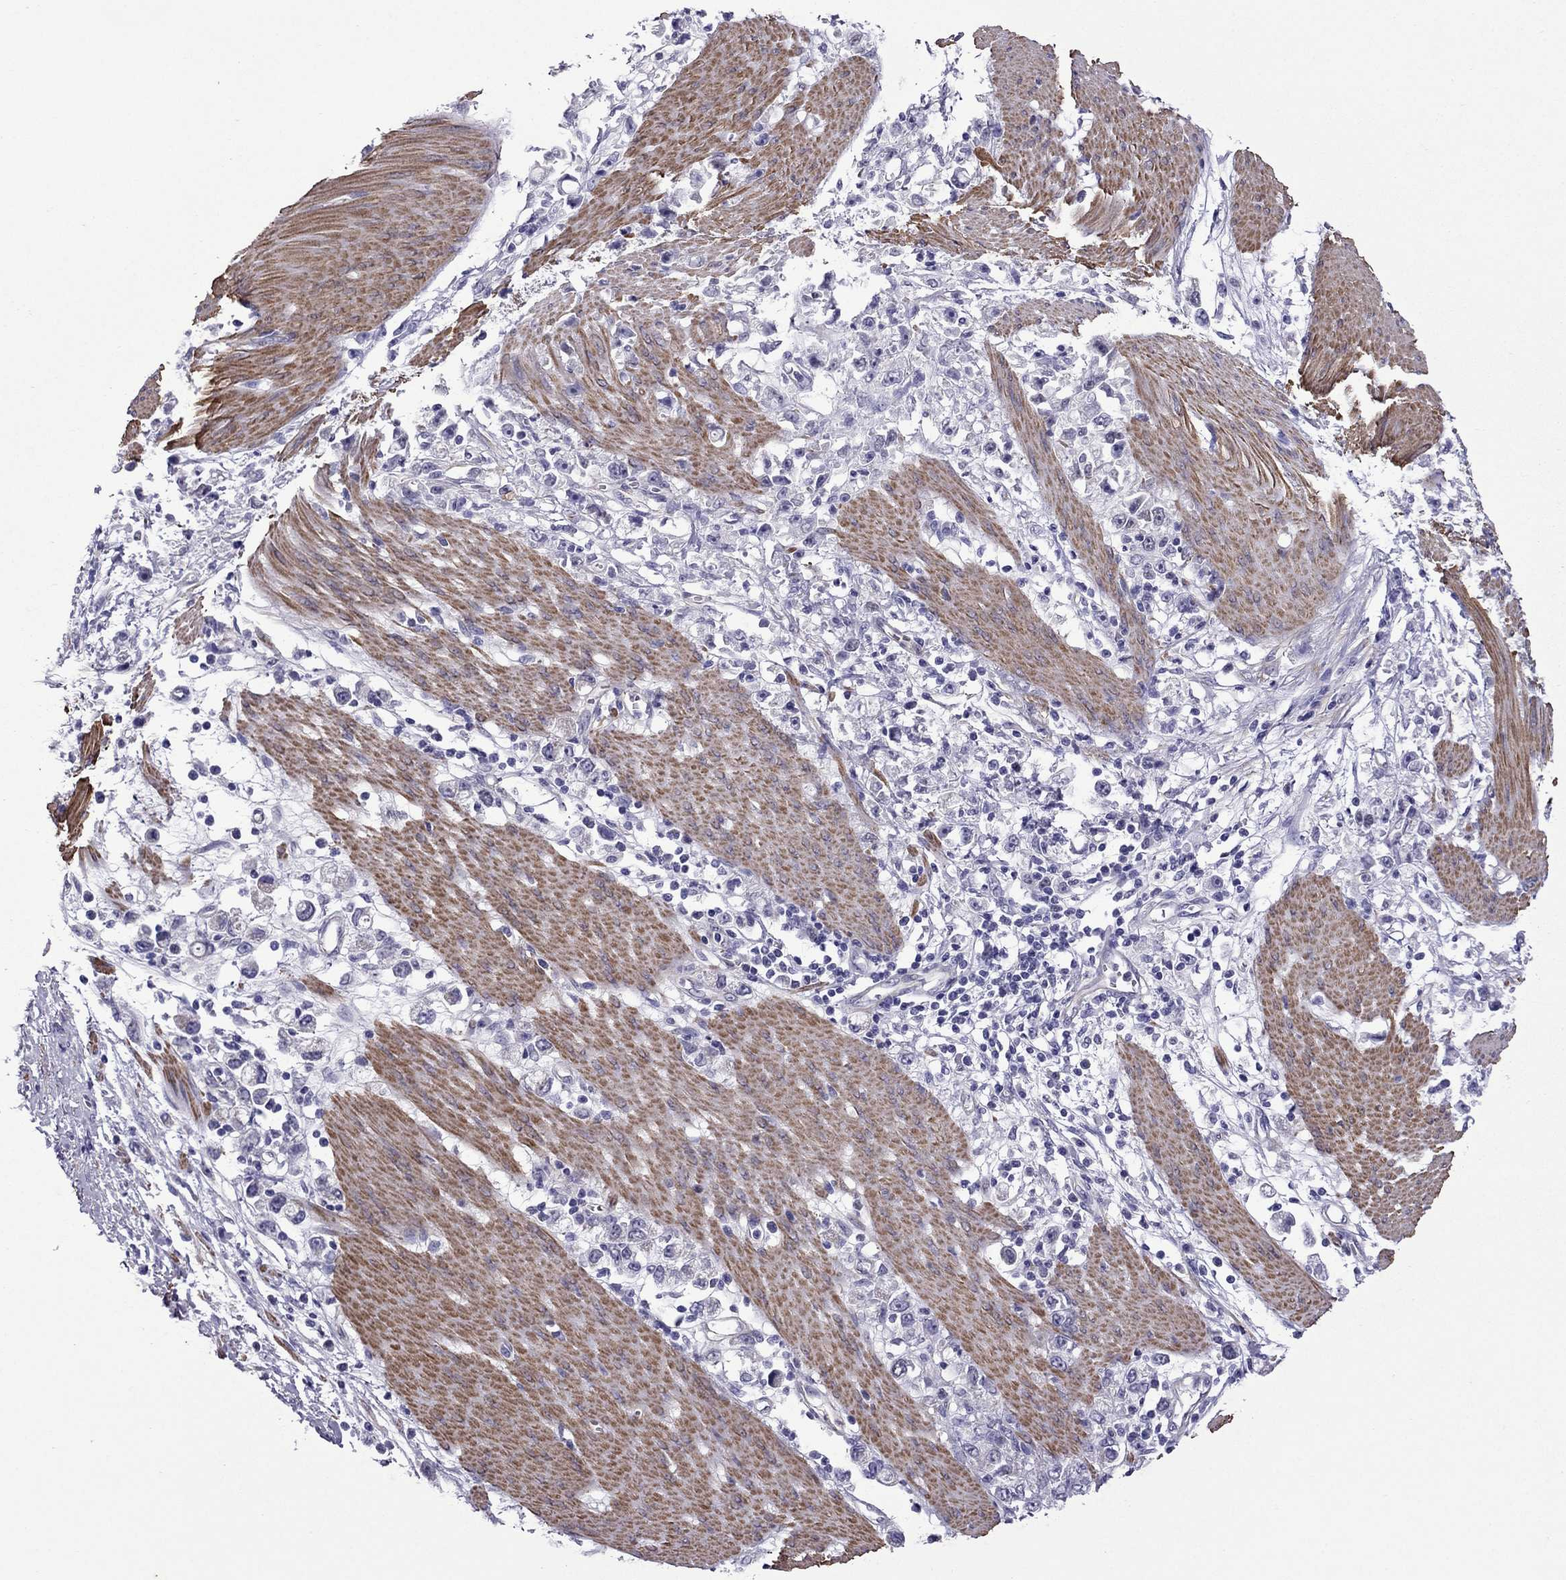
{"staining": {"intensity": "negative", "quantity": "none", "location": "none"}, "tissue": "stomach cancer", "cell_type": "Tumor cells", "image_type": "cancer", "snomed": [{"axis": "morphology", "description": "Adenocarcinoma, NOS"}, {"axis": "topography", "description": "Stomach"}], "caption": "An immunohistochemistry (IHC) histopathology image of stomach adenocarcinoma is shown. There is no staining in tumor cells of stomach adenocarcinoma. Brightfield microscopy of immunohistochemistry stained with DAB (brown) and hematoxylin (blue), captured at high magnification.", "gene": "CHRNA5", "patient": {"sex": "female", "age": 59}}